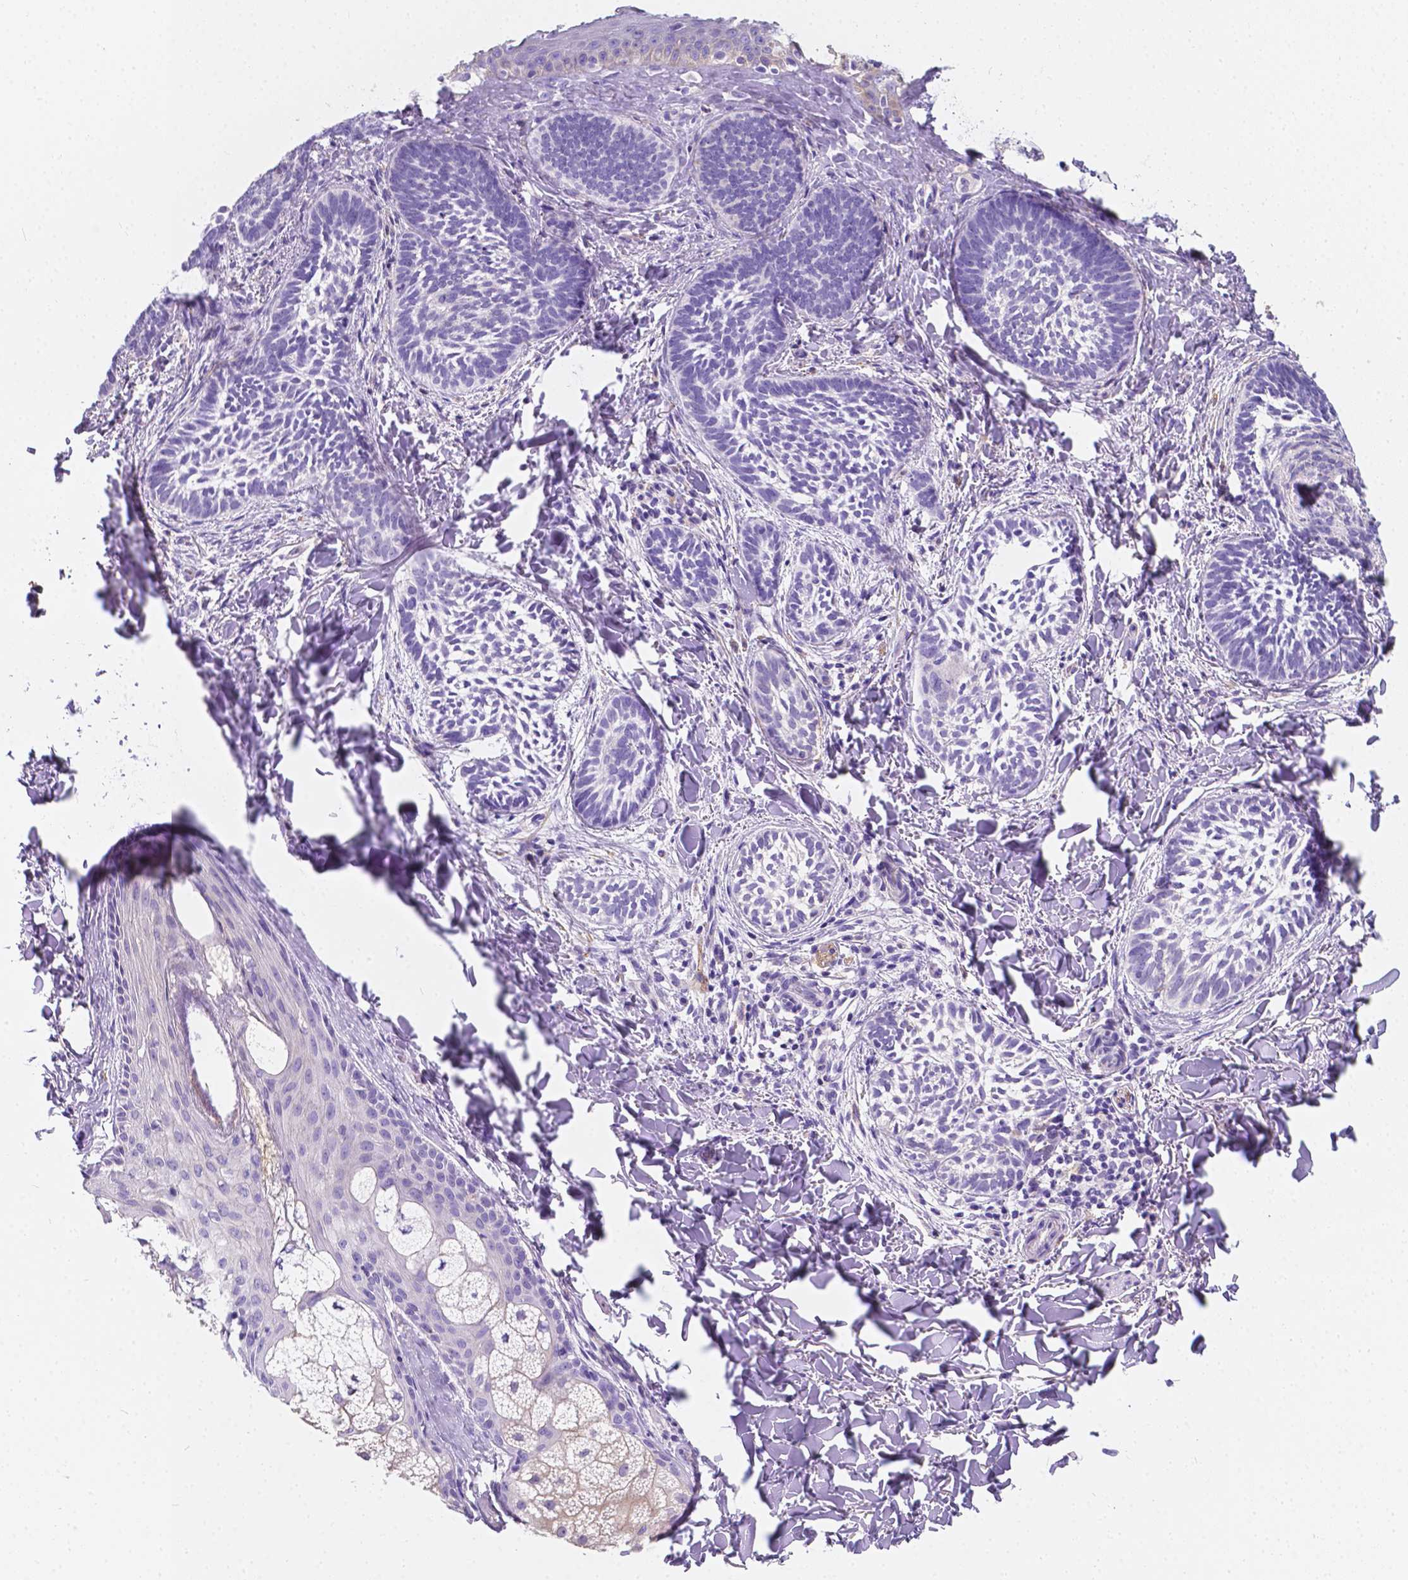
{"staining": {"intensity": "negative", "quantity": "none", "location": "none"}, "tissue": "skin cancer", "cell_type": "Tumor cells", "image_type": "cancer", "snomed": [{"axis": "morphology", "description": "Normal tissue, NOS"}, {"axis": "morphology", "description": "Basal cell carcinoma"}, {"axis": "topography", "description": "Skin"}], "caption": "Basal cell carcinoma (skin) was stained to show a protein in brown. There is no significant expression in tumor cells.", "gene": "GNAO1", "patient": {"sex": "male", "age": 46}}